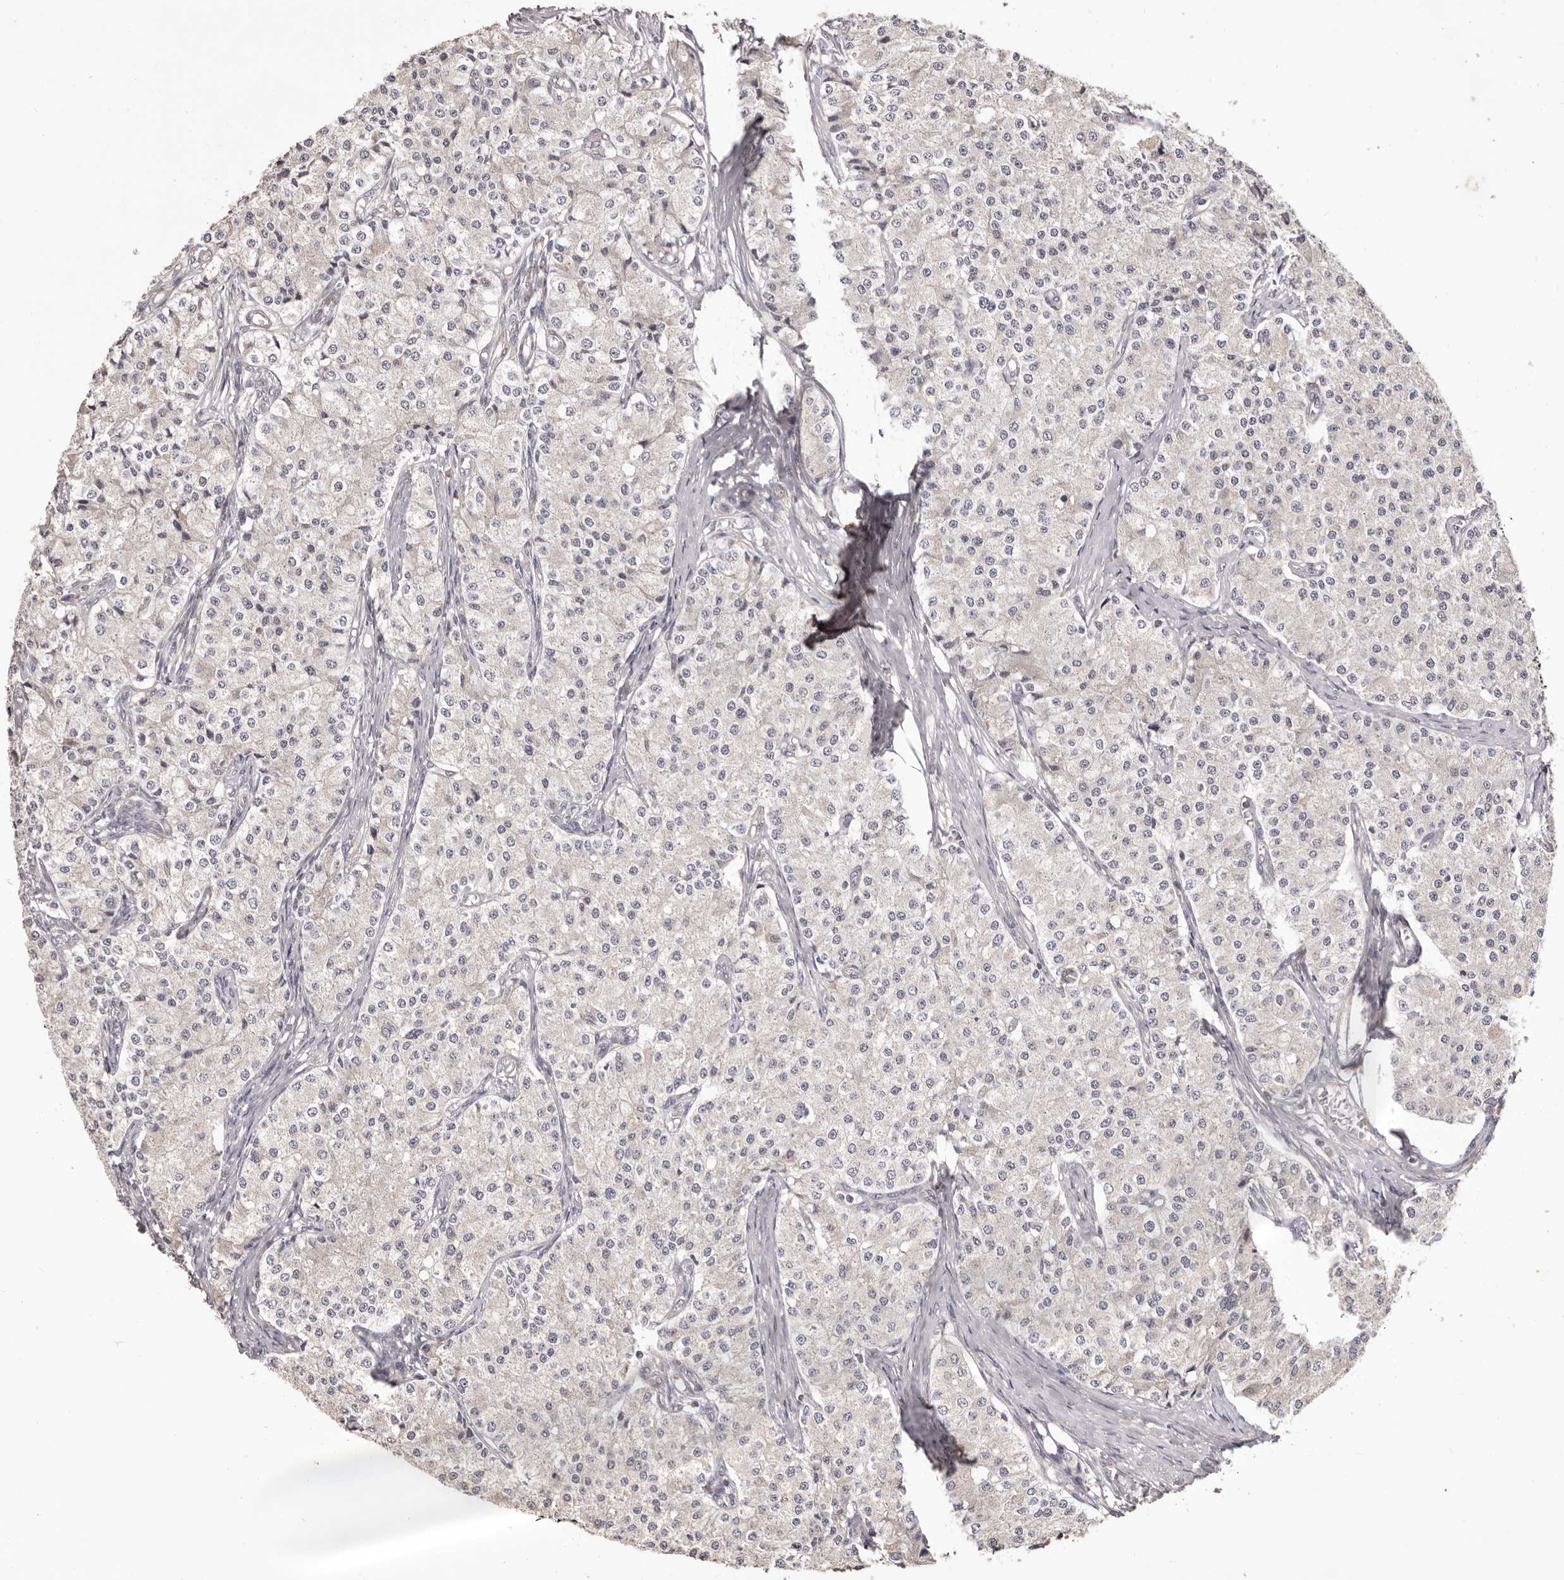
{"staining": {"intensity": "negative", "quantity": "none", "location": "none"}, "tissue": "carcinoid", "cell_type": "Tumor cells", "image_type": "cancer", "snomed": [{"axis": "morphology", "description": "Carcinoid, malignant, NOS"}, {"axis": "topography", "description": "Colon"}], "caption": "Carcinoid was stained to show a protein in brown. There is no significant expression in tumor cells. (IHC, brightfield microscopy, high magnification).", "gene": "HRH1", "patient": {"sex": "female", "age": 52}}